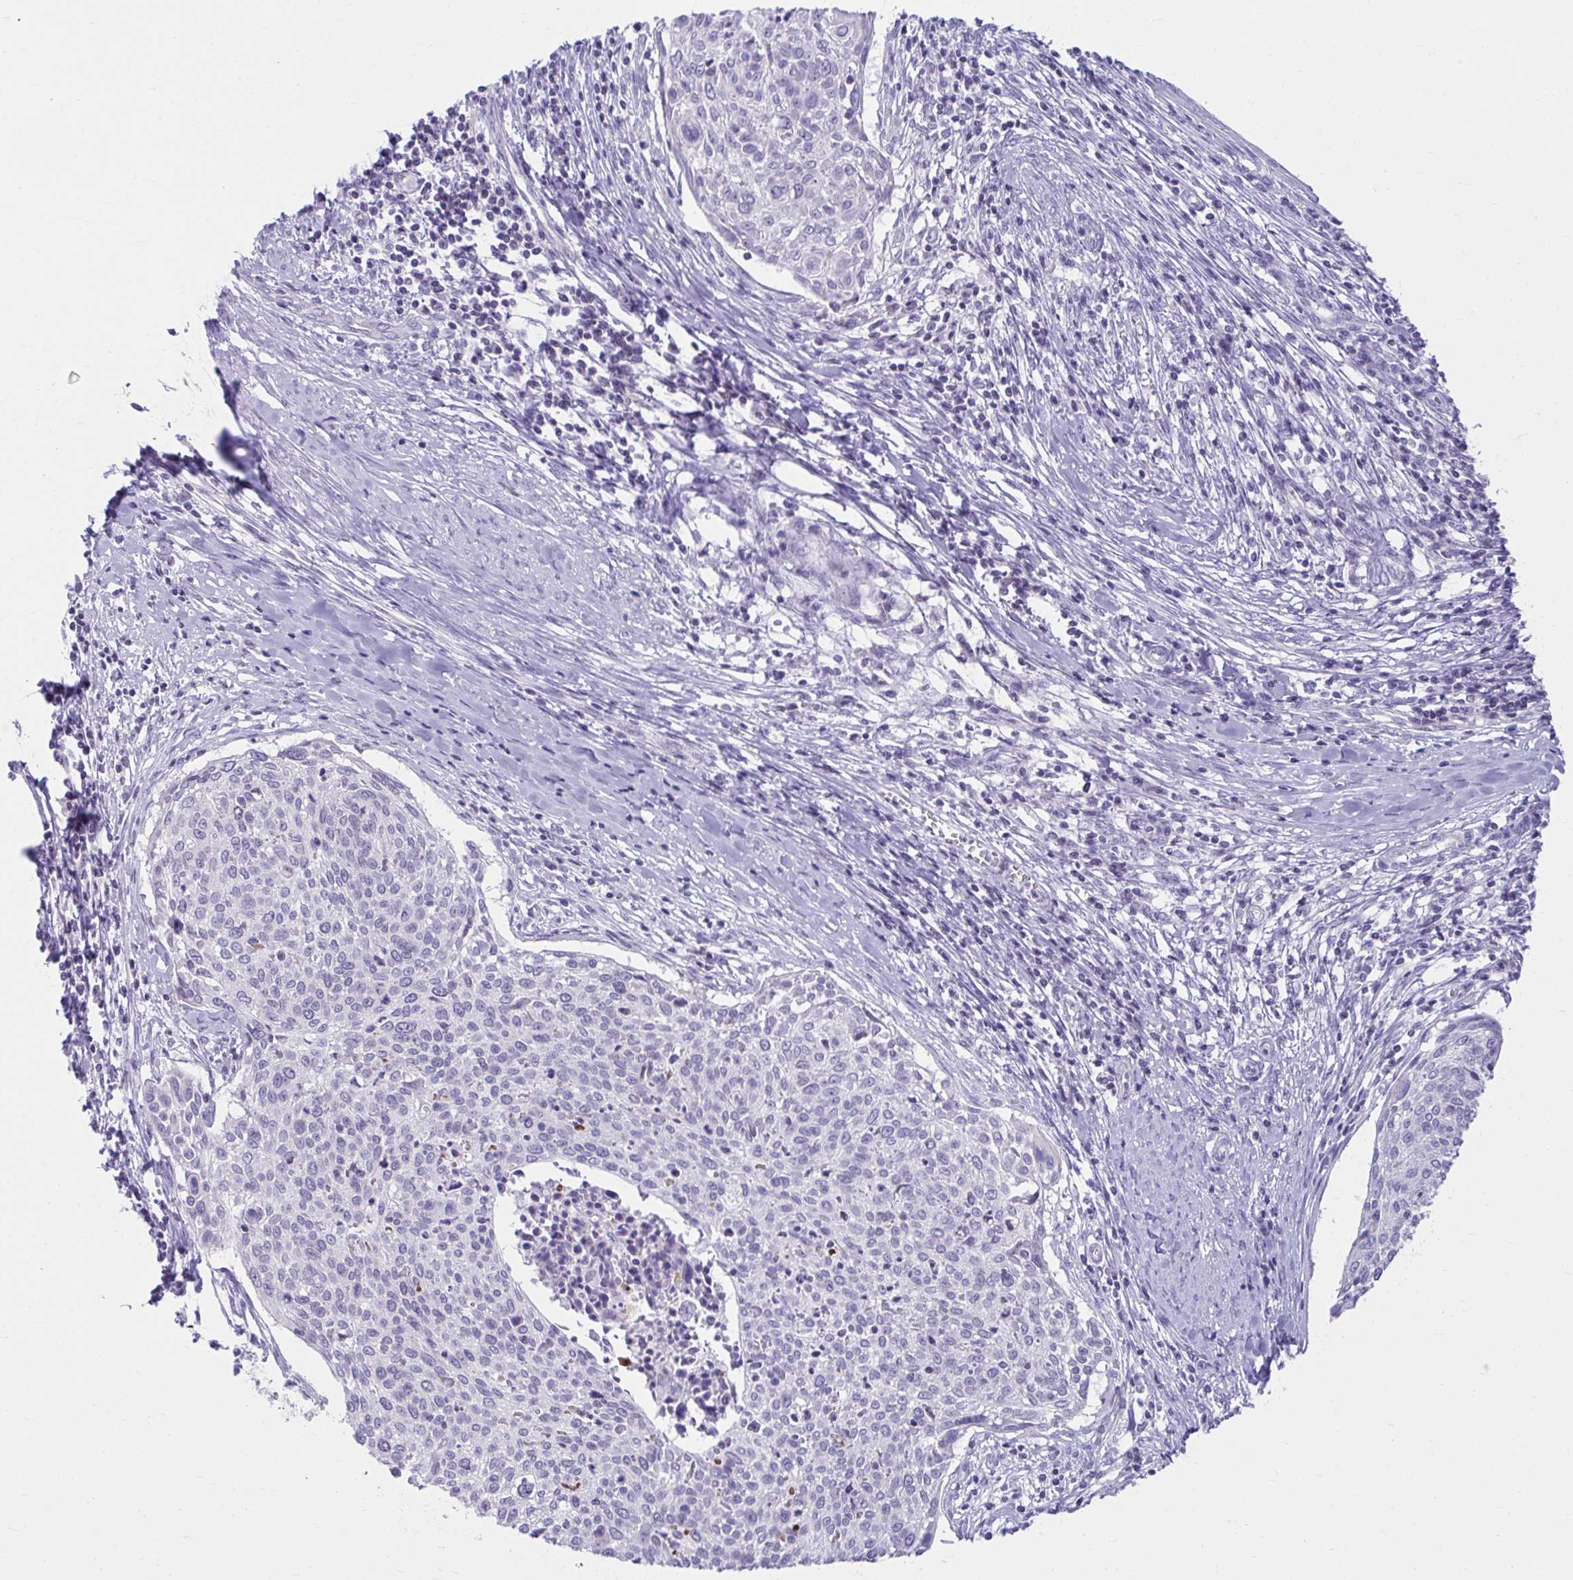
{"staining": {"intensity": "negative", "quantity": "none", "location": "none"}, "tissue": "cervical cancer", "cell_type": "Tumor cells", "image_type": "cancer", "snomed": [{"axis": "morphology", "description": "Squamous cell carcinoma, NOS"}, {"axis": "topography", "description": "Cervix"}], "caption": "There is no significant staining in tumor cells of squamous cell carcinoma (cervical). The staining was performed using DAB (3,3'-diaminobenzidine) to visualize the protein expression in brown, while the nuclei were stained in blue with hematoxylin (Magnification: 20x).", "gene": "OR7A5", "patient": {"sex": "female", "age": 49}}